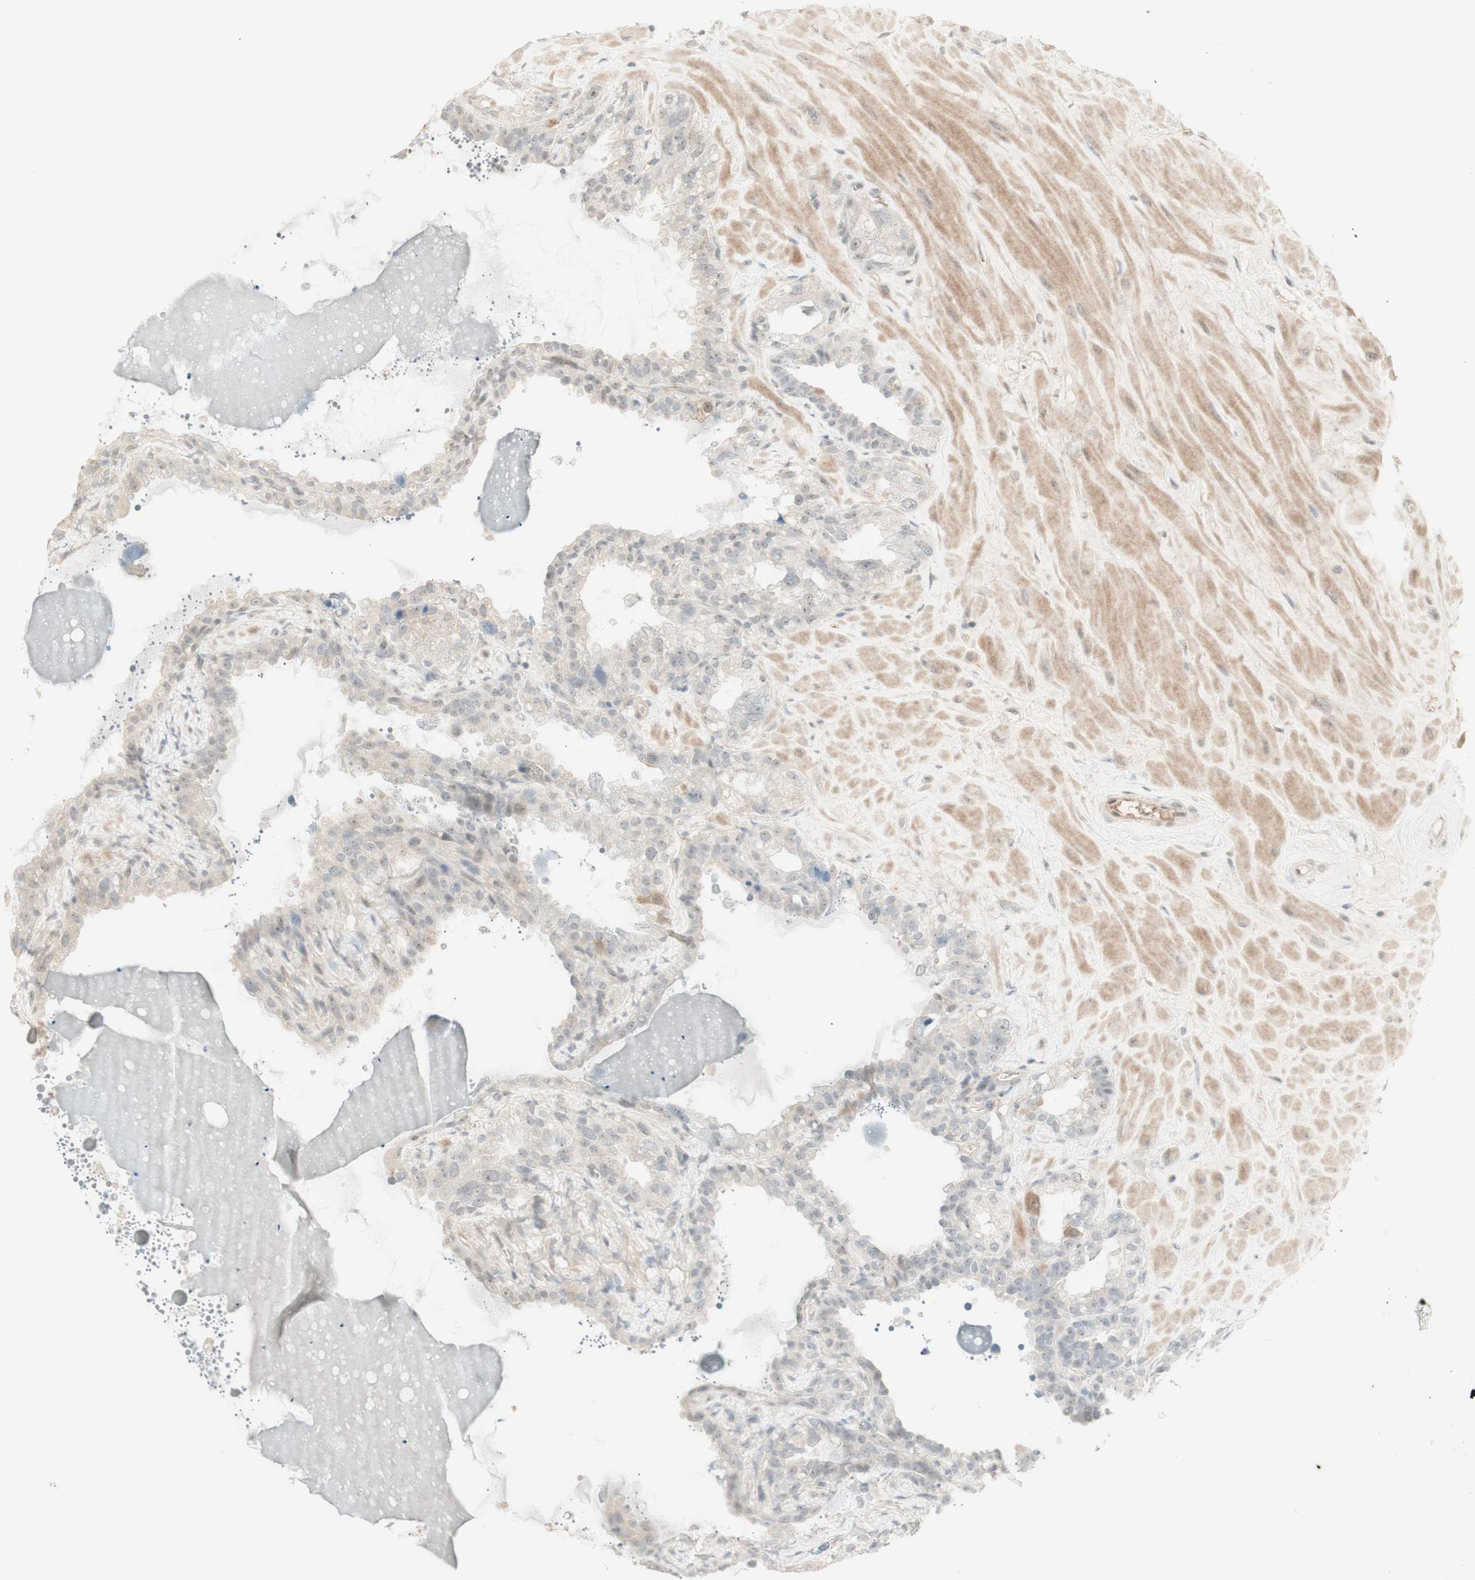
{"staining": {"intensity": "weak", "quantity": ">75%", "location": "cytoplasmic/membranous"}, "tissue": "seminal vesicle", "cell_type": "Glandular cells", "image_type": "normal", "snomed": [{"axis": "morphology", "description": "Normal tissue, NOS"}, {"axis": "topography", "description": "Seminal veicle"}], "caption": "Immunohistochemistry (IHC) of benign seminal vesicle reveals low levels of weak cytoplasmic/membranous staining in about >75% of glandular cells.", "gene": "PLCD4", "patient": {"sex": "male", "age": 68}}